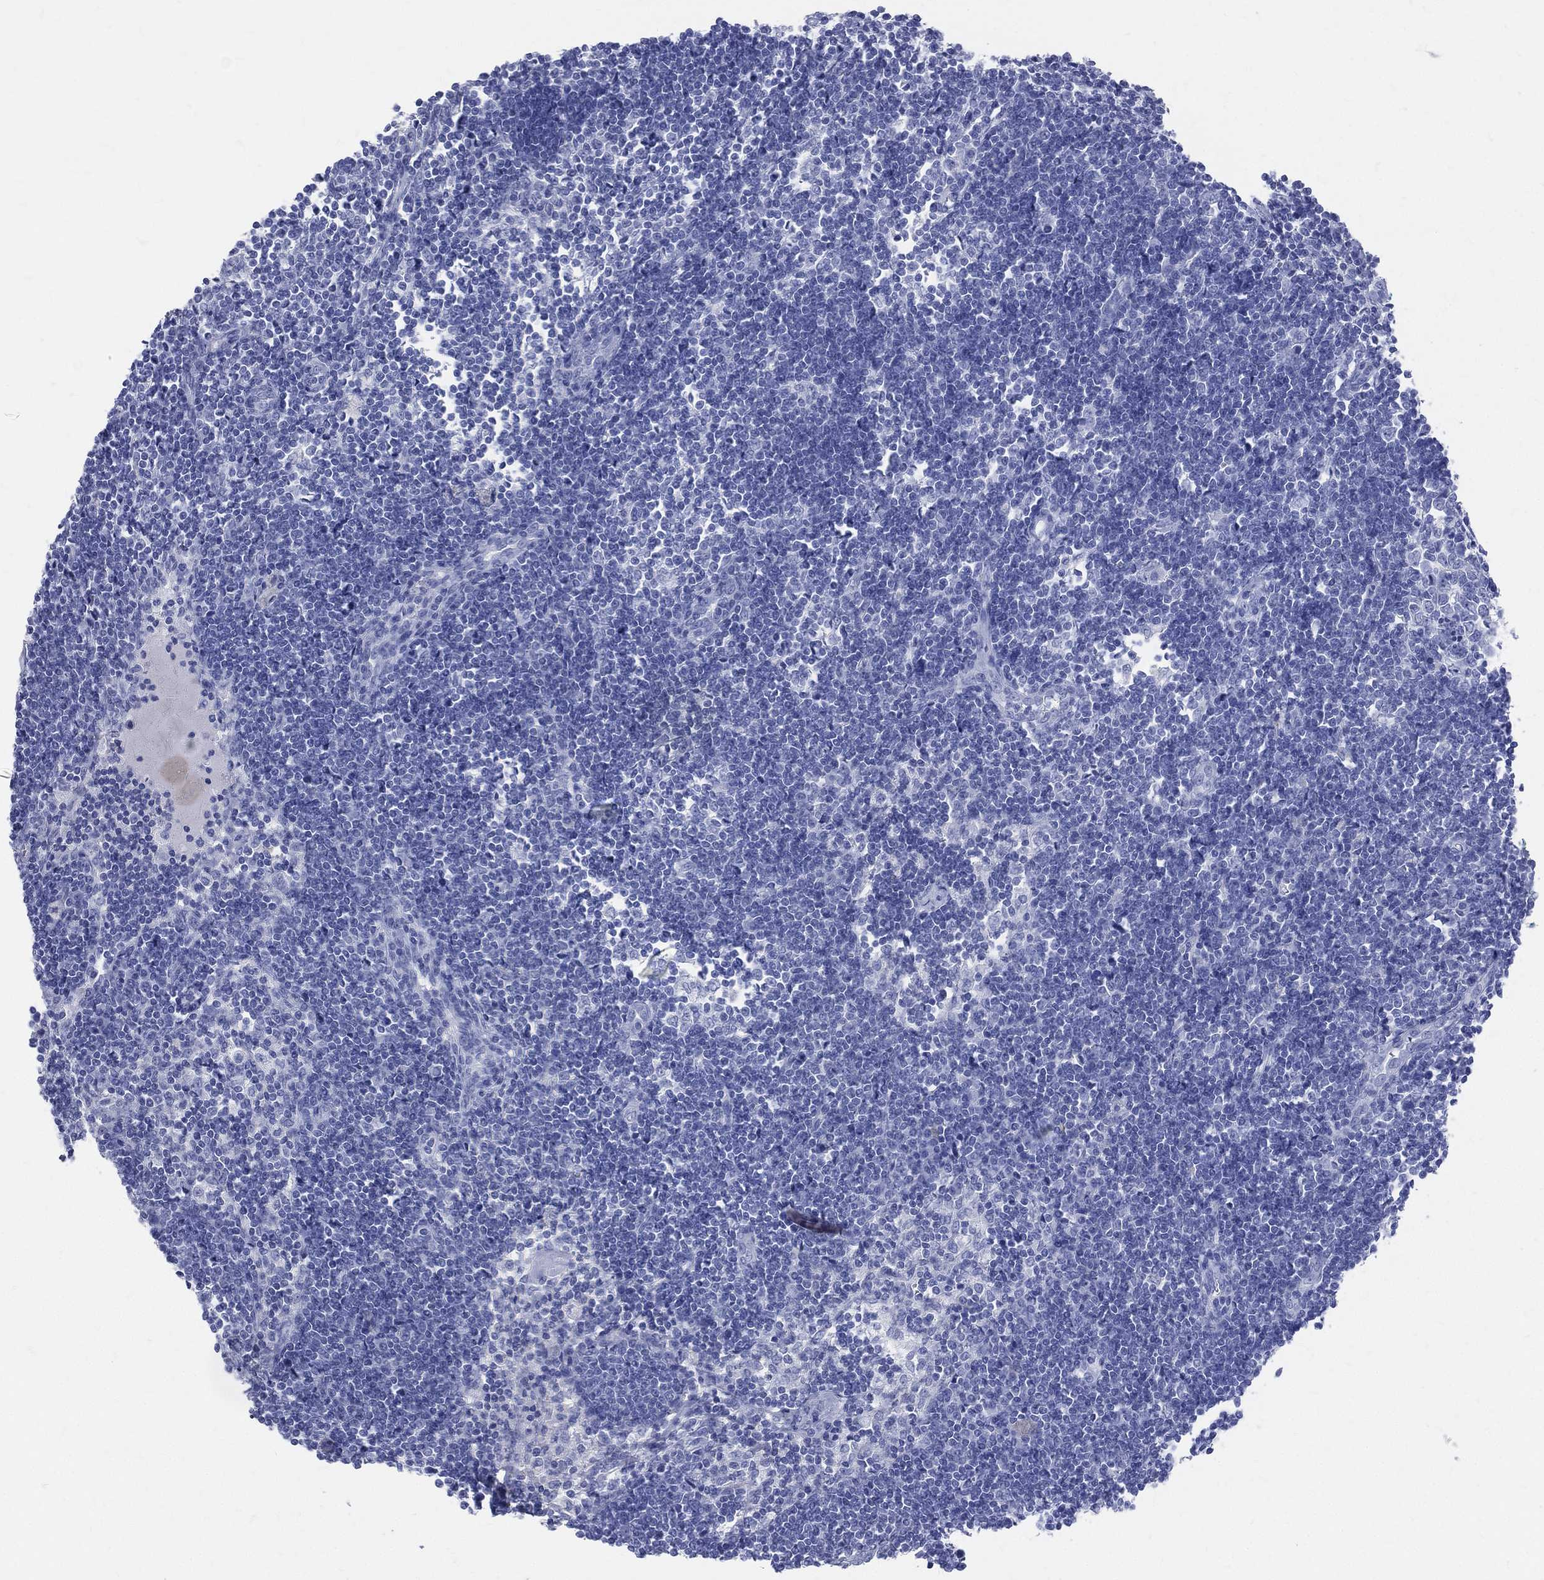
{"staining": {"intensity": "negative", "quantity": "none", "location": "none"}, "tissue": "lymph node", "cell_type": "Germinal center cells", "image_type": "normal", "snomed": [{"axis": "morphology", "description": "Normal tissue, NOS"}, {"axis": "morphology", "description": "Adenocarcinoma, NOS"}, {"axis": "topography", "description": "Lymph node"}, {"axis": "topography", "description": "Pancreas"}], "caption": "An IHC histopathology image of normal lymph node is shown. There is no staining in germinal center cells of lymph node. Nuclei are stained in blue.", "gene": "SYP", "patient": {"sex": "female", "age": 58}}